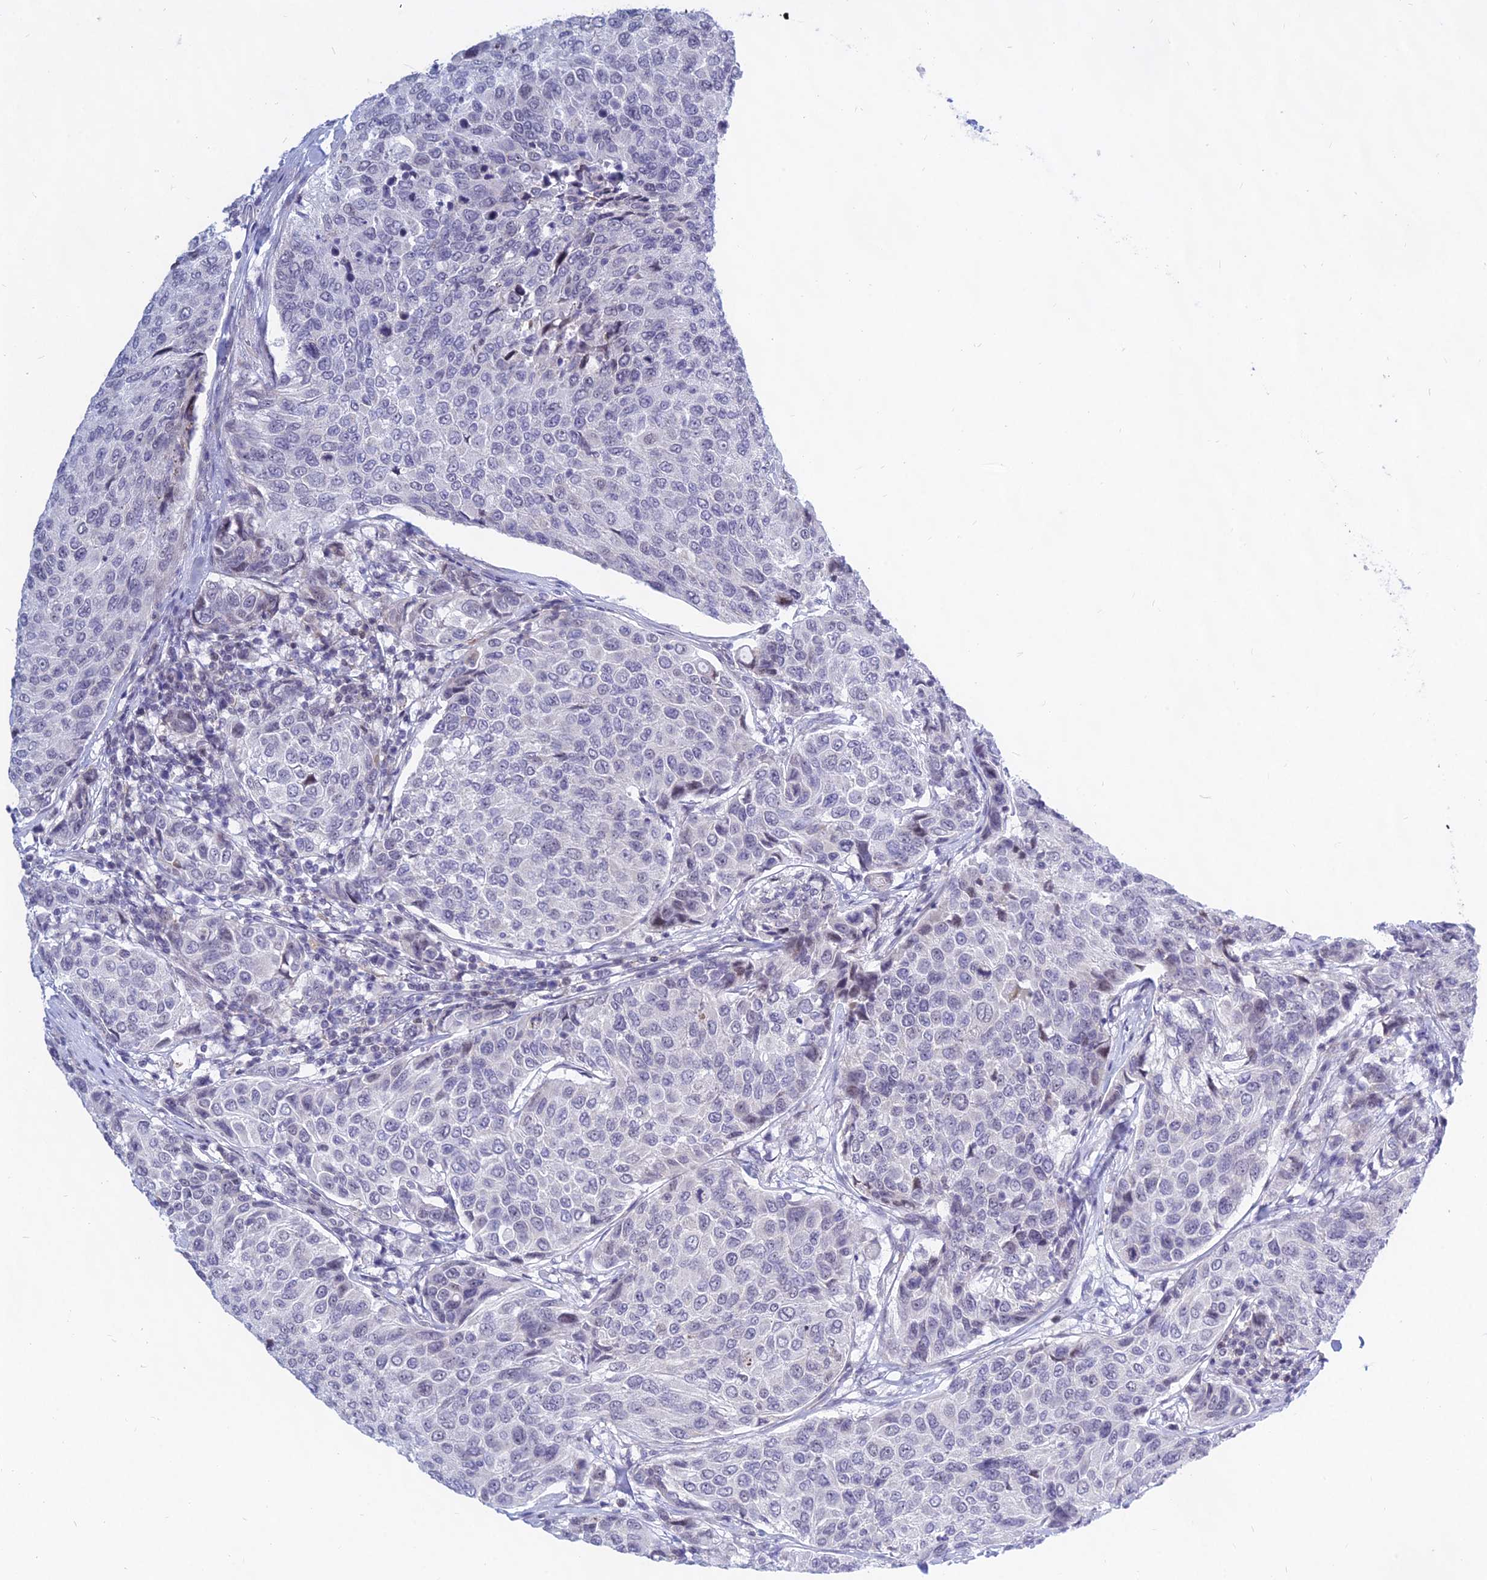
{"staining": {"intensity": "negative", "quantity": "none", "location": "none"}, "tissue": "breast cancer", "cell_type": "Tumor cells", "image_type": "cancer", "snomed": [{"axis": "morphology", "description": "Duct carcinoma"}, {"axis": "topography", "description": "Breast"}], "caption": "Immunohistochemical staining of human breast cancer reveals no significant expression in tumor cells.", "gene": "KRR1", "patient": {"sex": "female", "age": 55}}